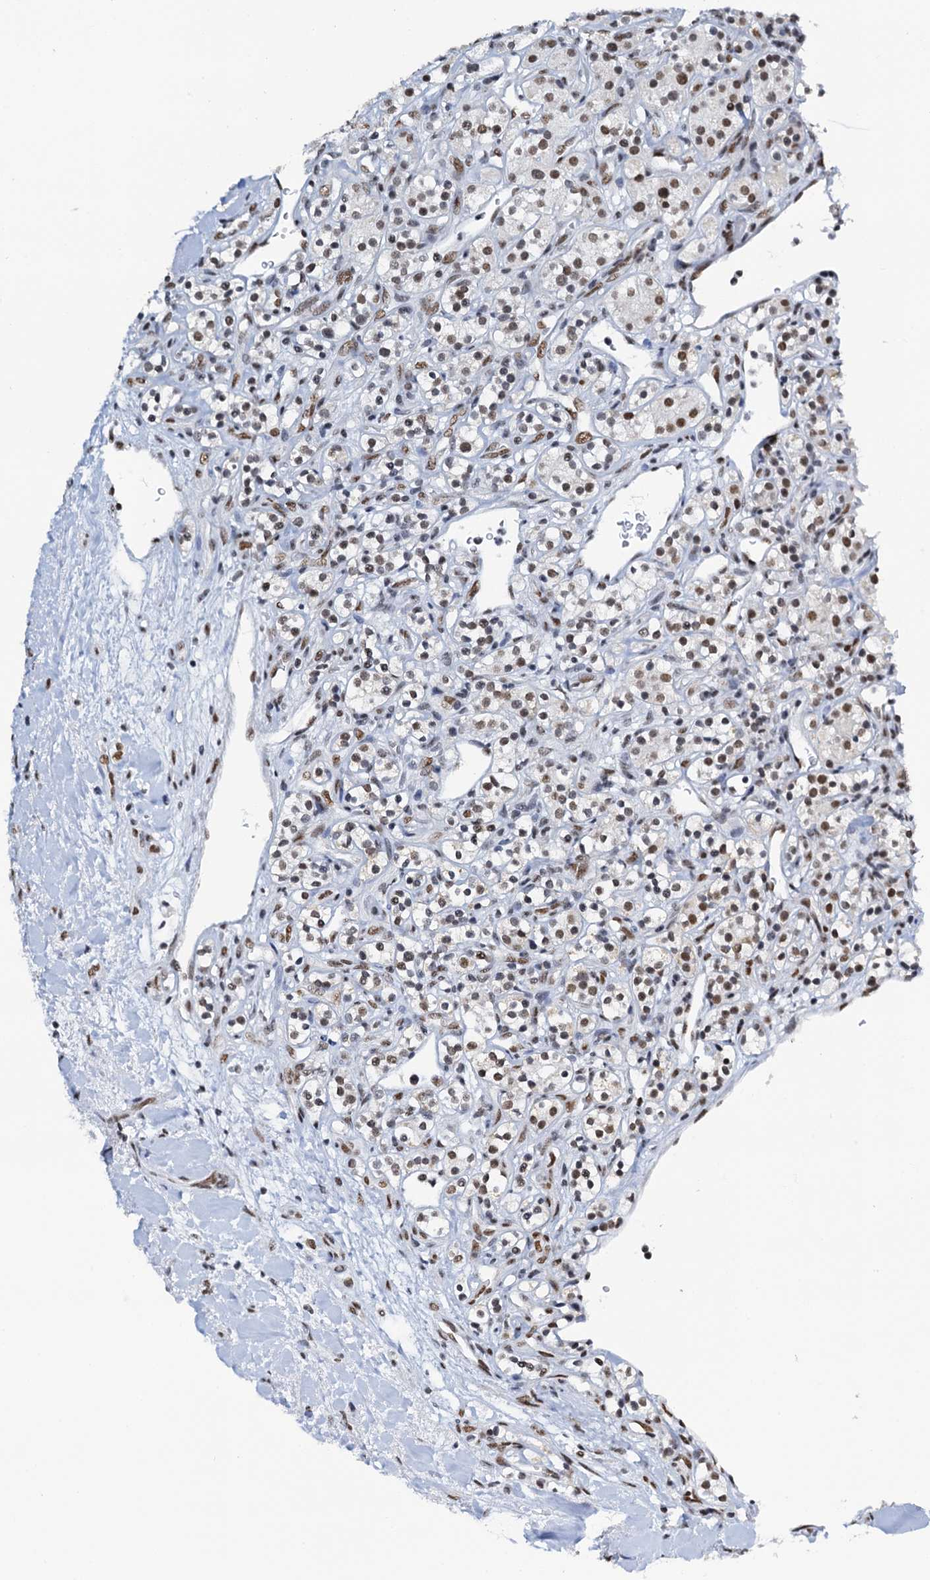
{"staining": {"intensity": "moderate", "quantity": ">75%", "location": "nuclear"}, "tissue": "renal cancer", "cell_type": "Tumor cells", "image_type": "cancer", "snomed": [{"axis": "morphology", "description": "Adenocarcinoma, NOS"}, {"axis": "topography", "description": "Kidney"}], "caption": "Protein staining by immunohistochemistry (IHC) exhibits moderate nuclear staining in about >75% of tumor cells in renal cancer (adenocarcinoma).", "gene": "SLTM", "patient": {"sex": "male", "age": 77}}